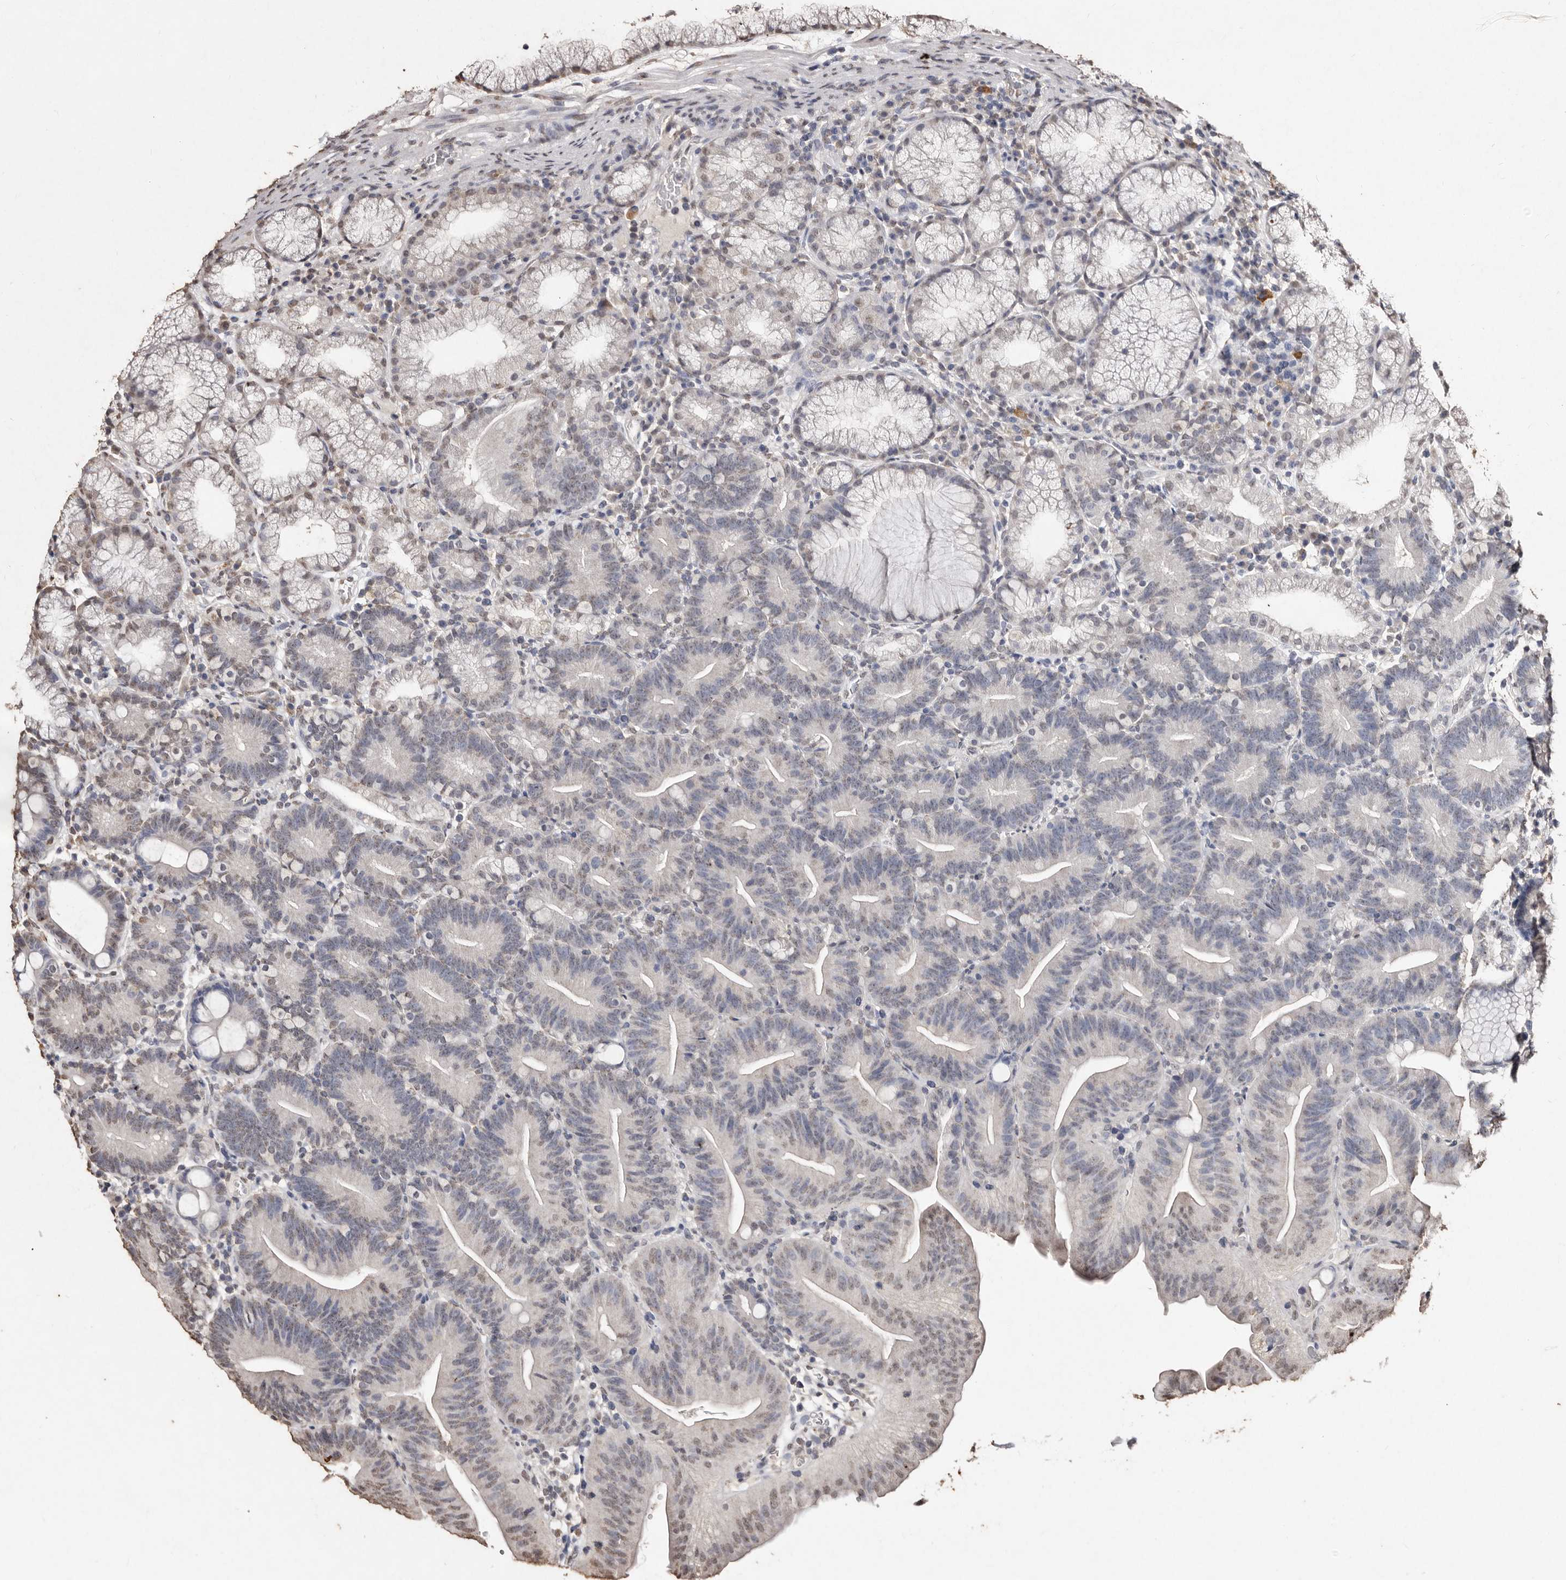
{"staining": {"intensity": "weak", "quantity": "25%-75%", "location": "nuclear"}, "tissue": "duodenum", "cell_type": "Glandular cells", "image_type": "normal", "snomed": [{"axis": "morphology", "description": "Normal tissue, NOS"}, {"axis": "topography", "description": "Duodenum"}], "caption": "This photomicrograph shows IHC staining of normal human duodenum, with low weak nuclear staining in approximately 25%-75% of glandular cells.", "gene": "ERBB4", "patient": {"sex": "male", "age": 54}}